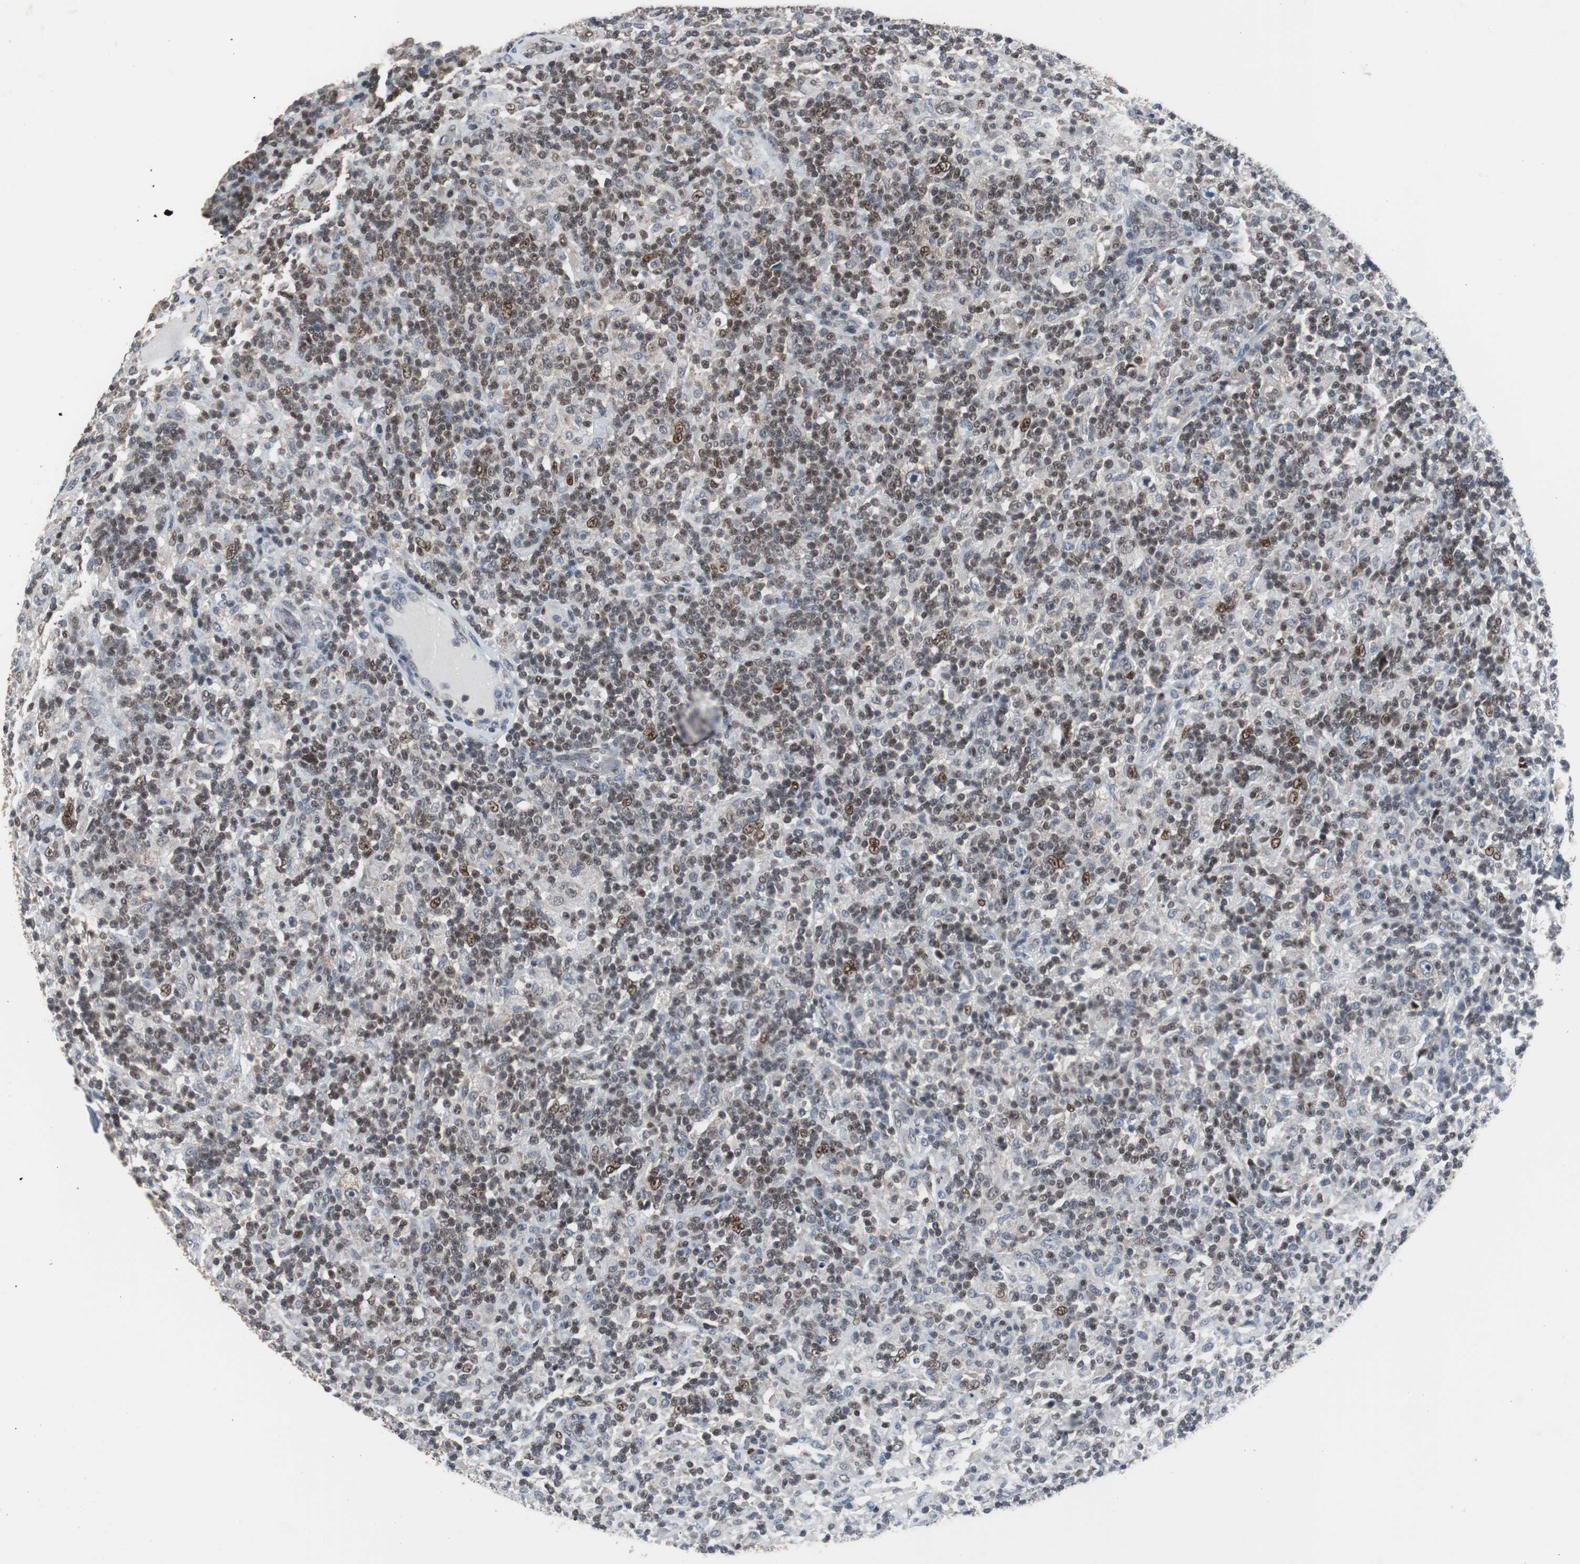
{"staining": {"intensity": "weak", "quantity": ">75%", "location": "cytoplasmic/membranous"}, "tissue": "lymphoma", "cell_type": "Tumor cells", "image_type": "cancer", "snomed": [{"axis": "morphology", "description": "Hodgkin's disease, NOS"}, {"axis": "topography", "description": "Lymph node"}], "caption": "Weak cytoplasmic/membranous expression for a protein is present in about >75% of tumor cells of lymphoma using immunohistochemistry.", "gene": "ZHX2", "patient": {"sex": "male", "age": 70}}